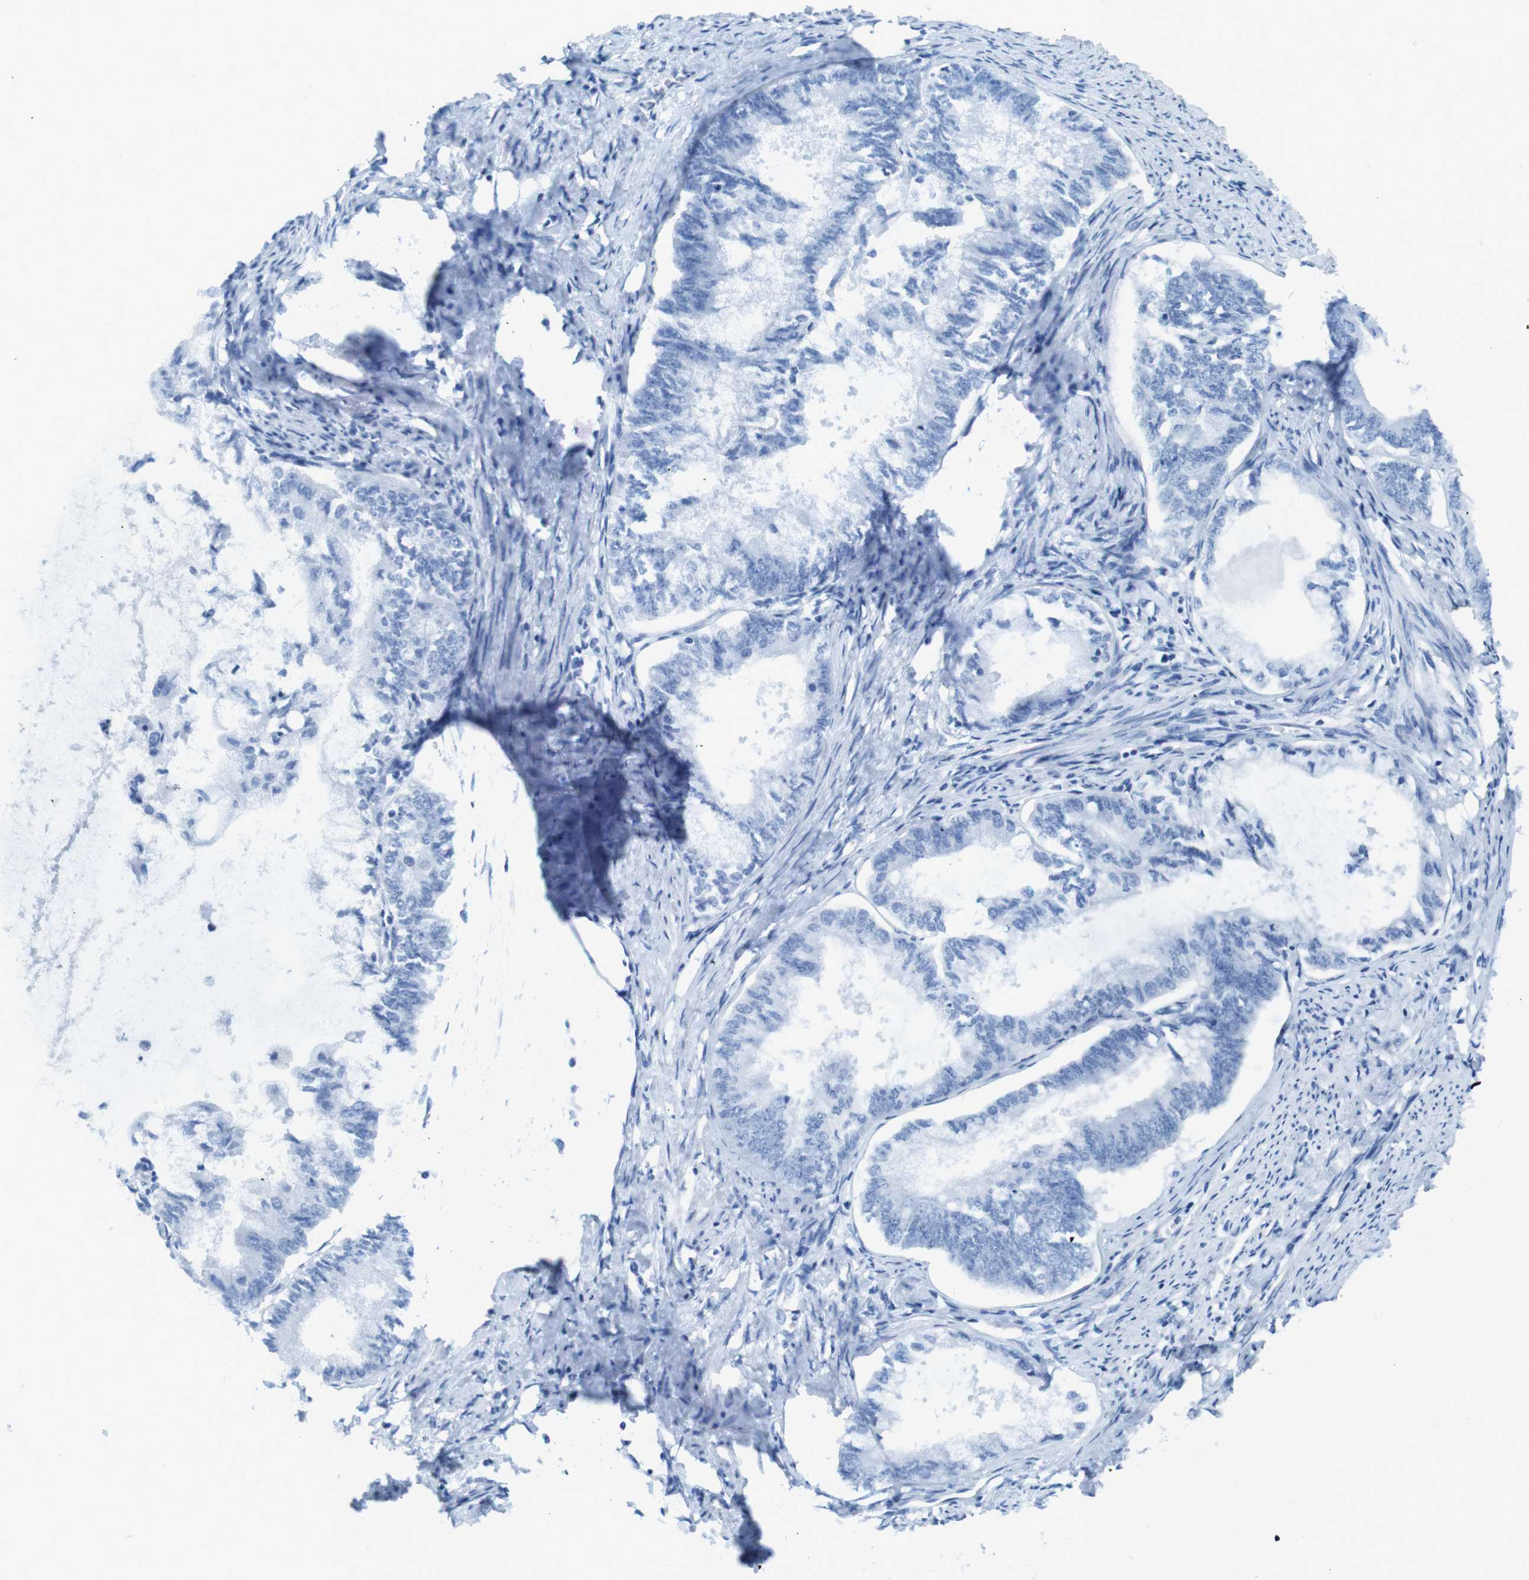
{"staining": {"intensity": "negative", "quantity": "none", "location": "none"}, "tissue": "endometrial cancer", "cell_type": "Tumor cells", "image_type": "cancer", "snomed": [{"axis": "morphology", "description": "Adenocarcinoma, NOS"}, {"axis": "topography", "description": "Endometrium"}], "caption": "Immunohistochemistry (IHC) image of endometrial cancer (adenocarcinoma) stained for a protein (brown), which displays no positivity in tumor cells.", "gene": "SUGT1", "patient": {"sex": "female", "age": 86}}